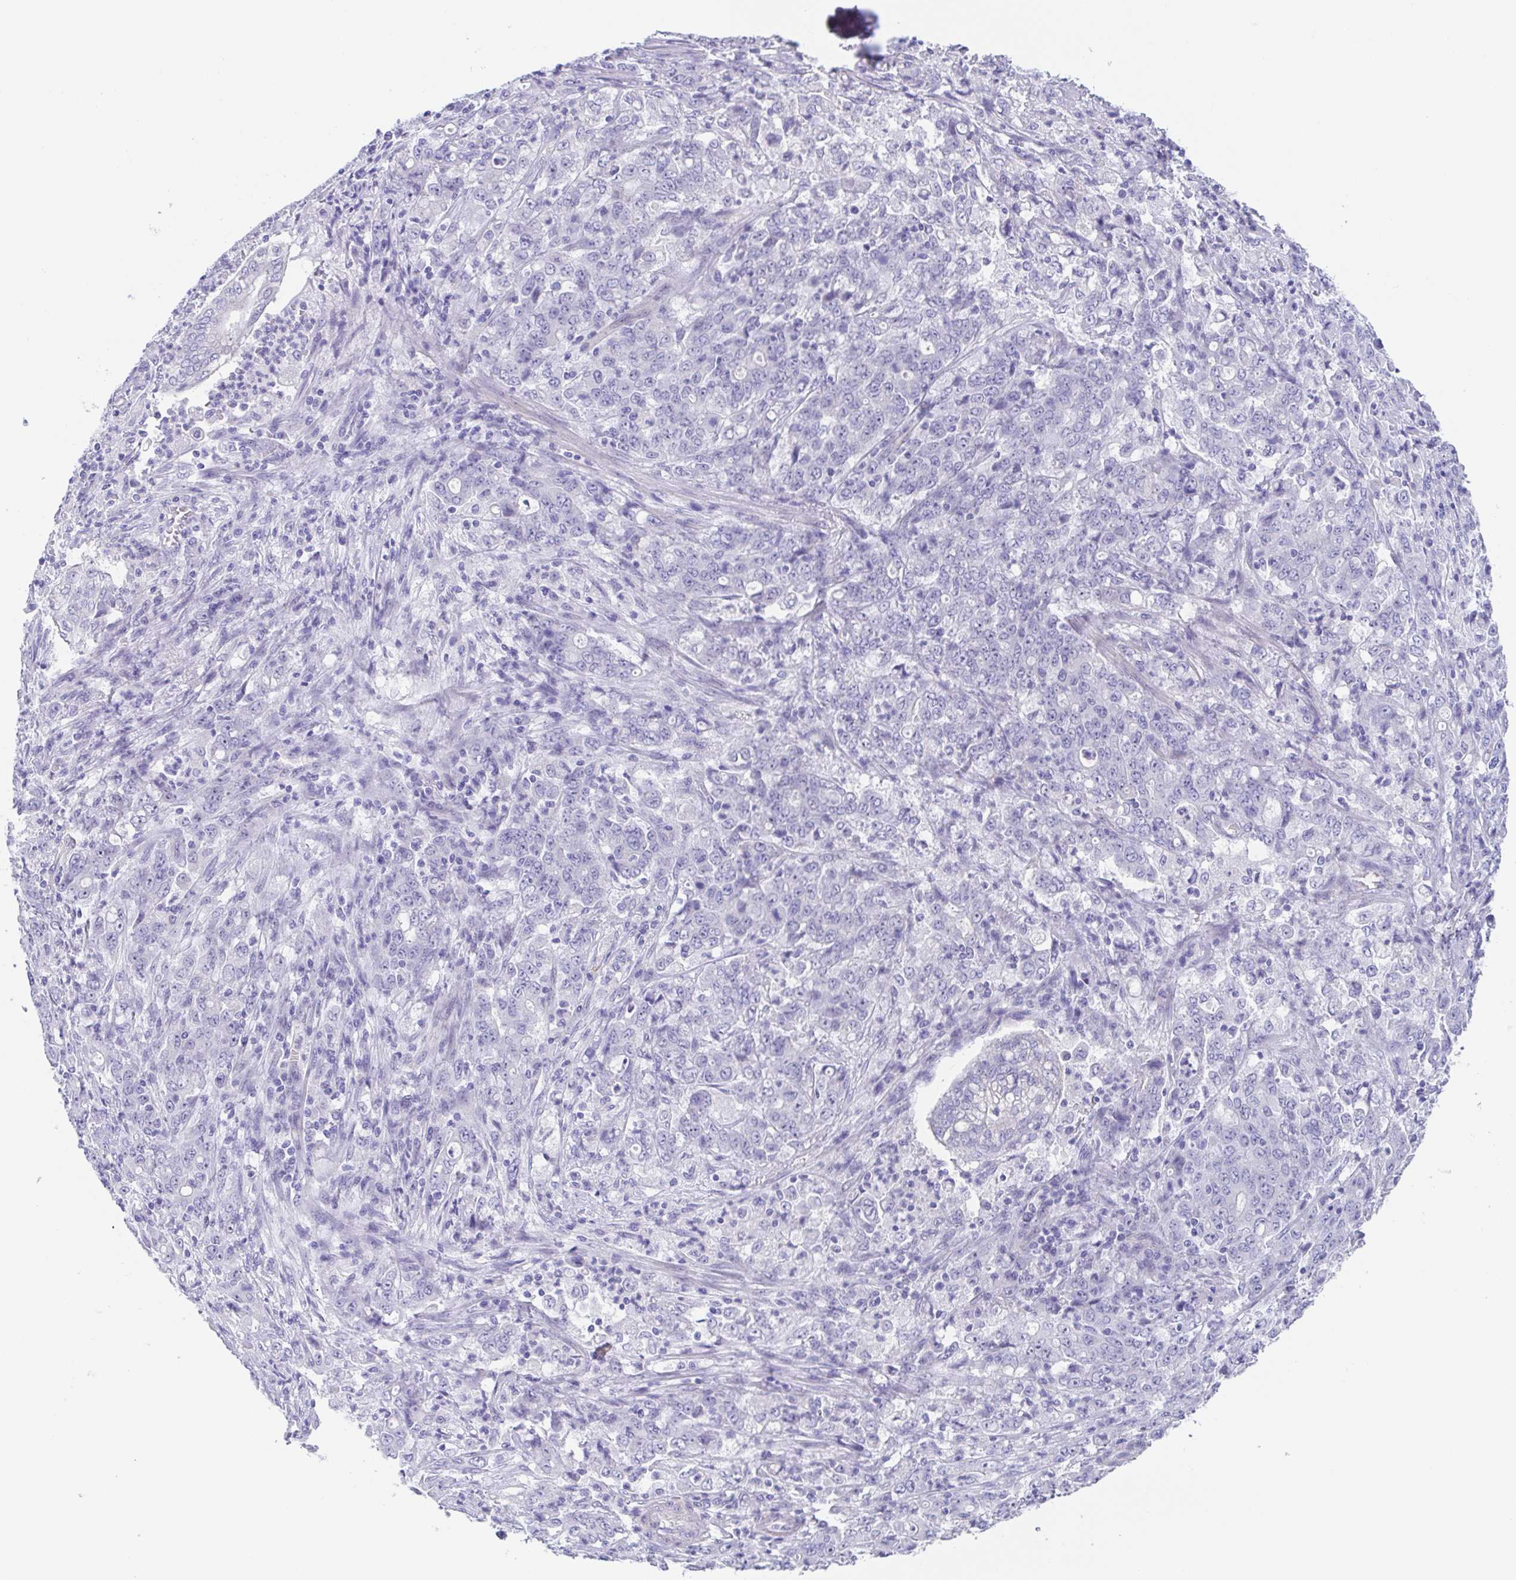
{"staining": {"intensity": "negative", "quantity": "none", "location": "none"}, "tissue": "stomach cancer", "cell_type": "Tumor cells", "image_type": "cancer", "snomed": [{"axis": "morphology", "description": "Adenocarcinoma, NOS"}, {"axis": "topography", "description": "Stomach, lower"}], "caption": "The histopathology image exhibits no significant staining in tumor cells of stomach cancer (adenocarcinoma).", "gene": "MUCL3", "patient": {"sex": "female", "age": 71}}